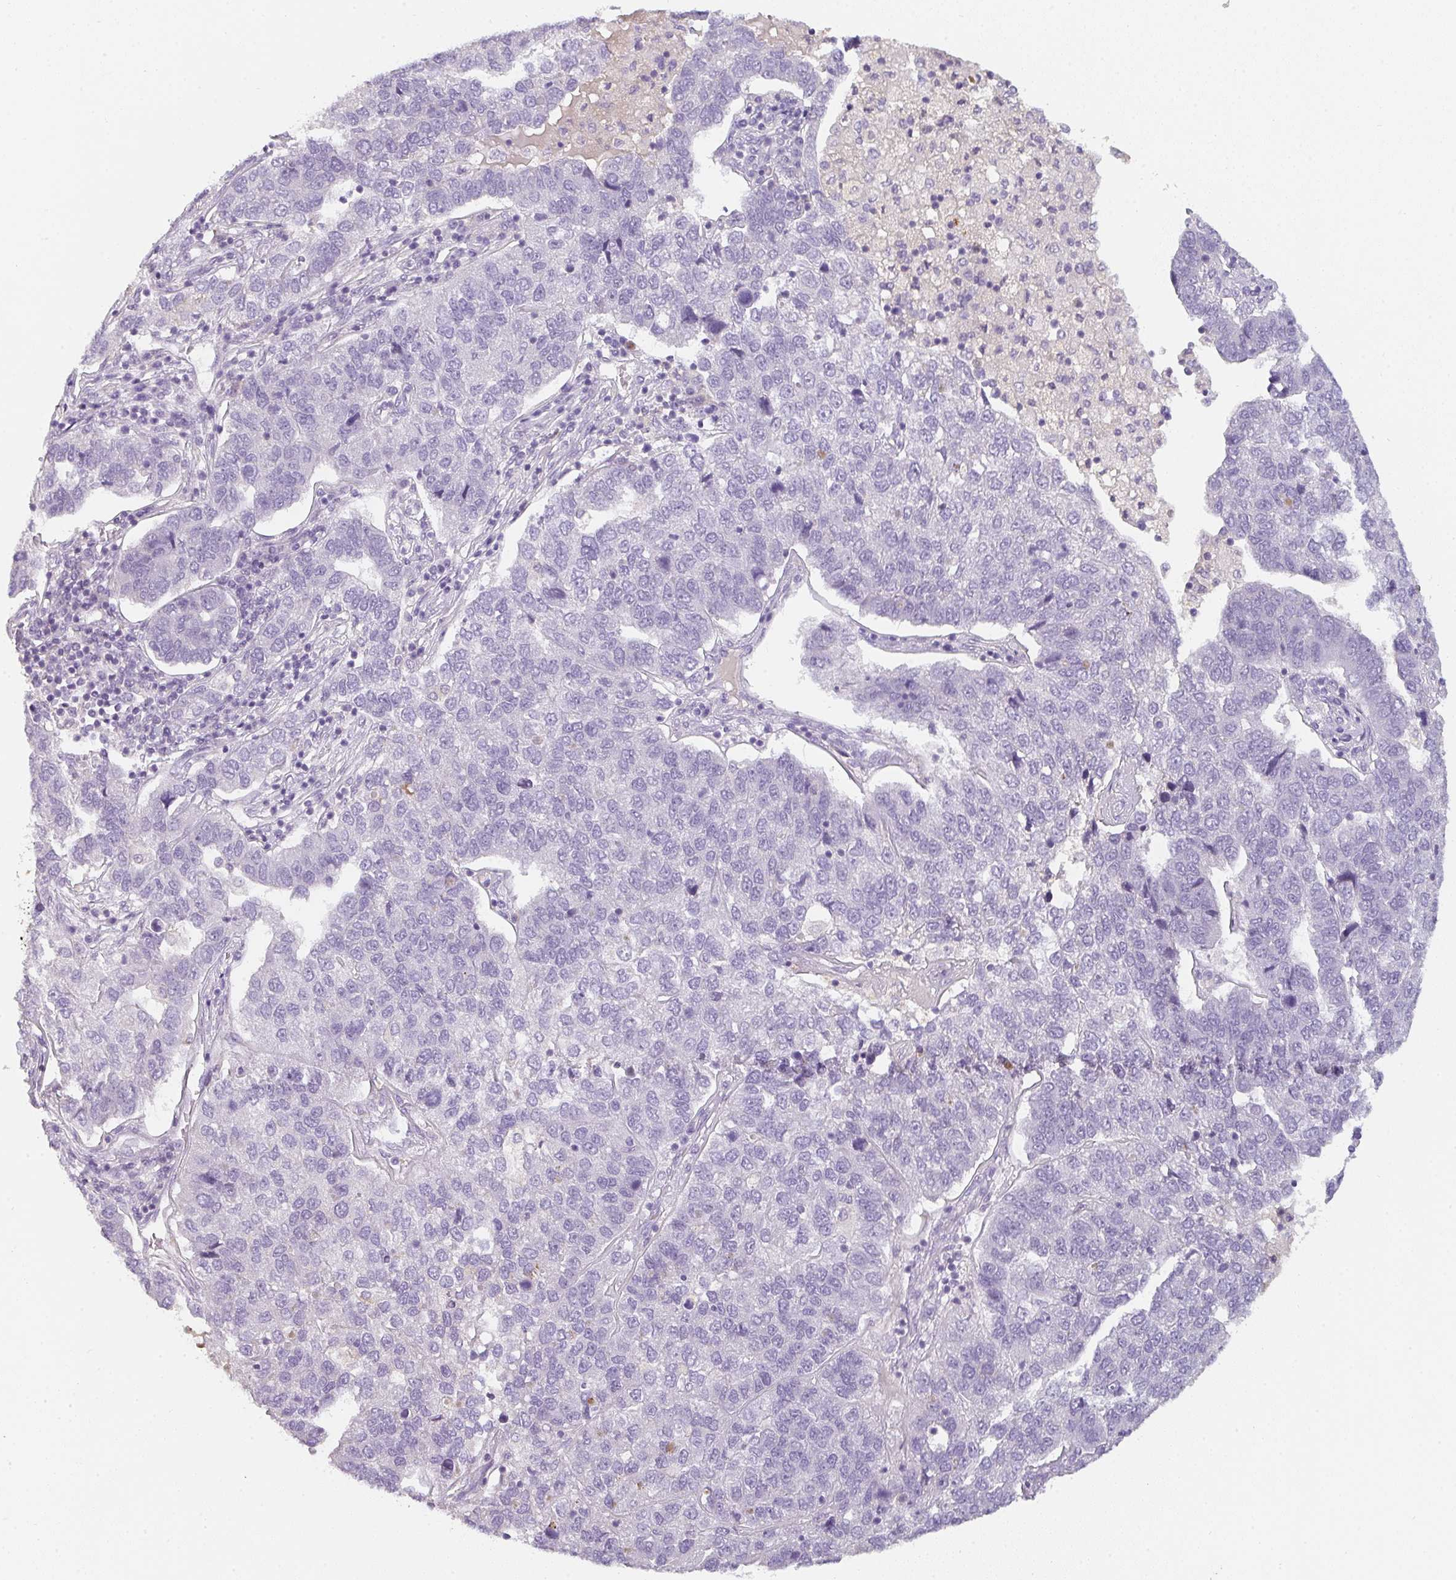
{"staining": {"intensity": "negative", "quantity": "none", "location": "none"}, "tissue": "pancreatic cancer", "cell_type": "Tumor cells", "image_type": "cancer", "snomed": [{"axis": "morphology", "description": "Adenocarcinoma, NOS"}, {"axis": "topography", "description": "Pancreas"}], "caption": "Tumor cells show no significant protein positivity in pancreatic adenocarcinoma.", "gene": "C1QTNF8", "patient": {"sex": "female", "age": 61}}